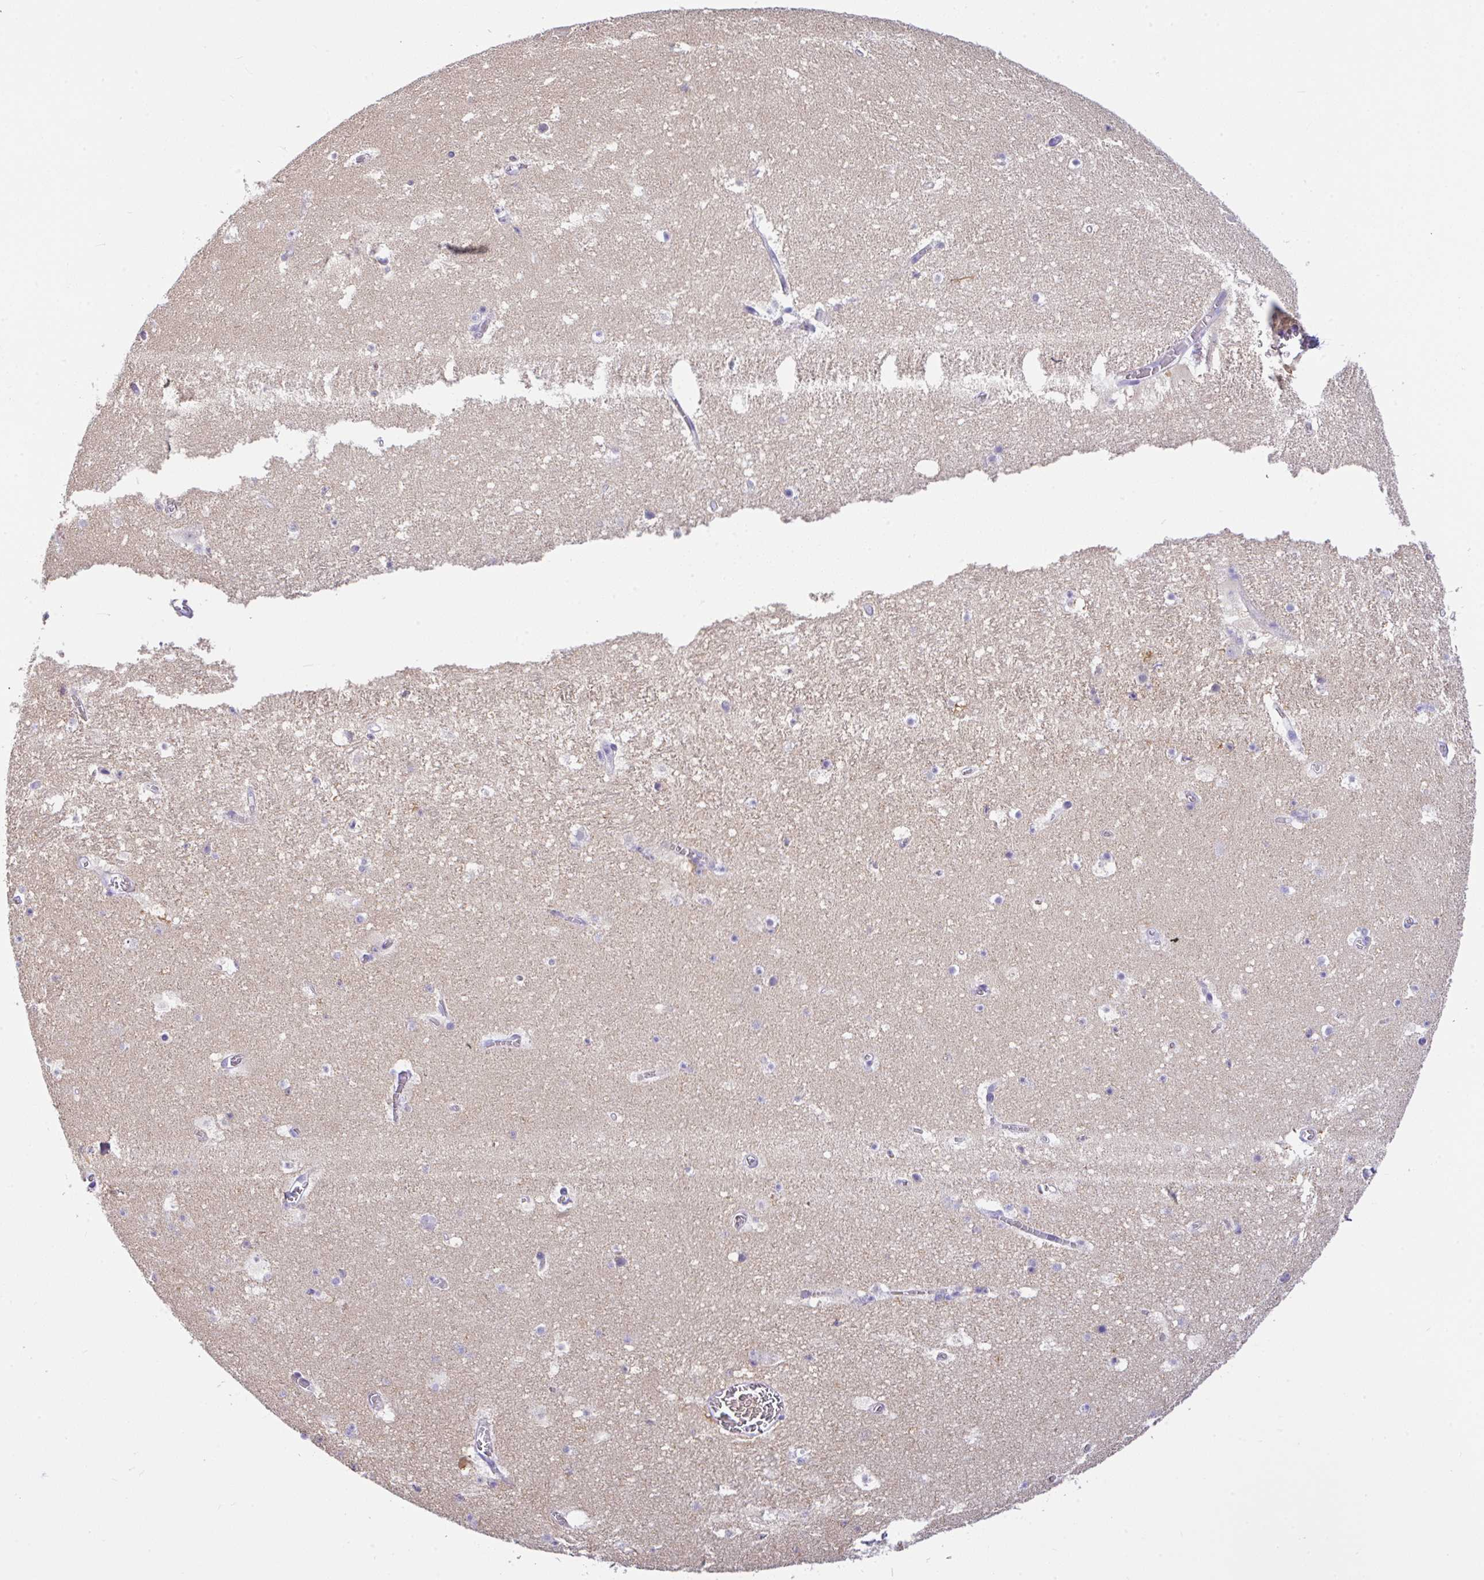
{"staining": {"intensity": "negative", "quantity": "none", "location": "none"}, "tissue": "hippocampus", "cell_type": "Glial cells", "image_type": "normal", "snomed": [{"axis": "morphology", "description": "Normal tissue, NOS"}, {"axis": "topography", "description": "Hippocampus"}], "caption": "IHC micrograph of normal hippocampus stained for a protein (brown), which displays no staining in glial cells.", "gene": "SERPINE3", "patient": {"sex": "female", "age": 42}}